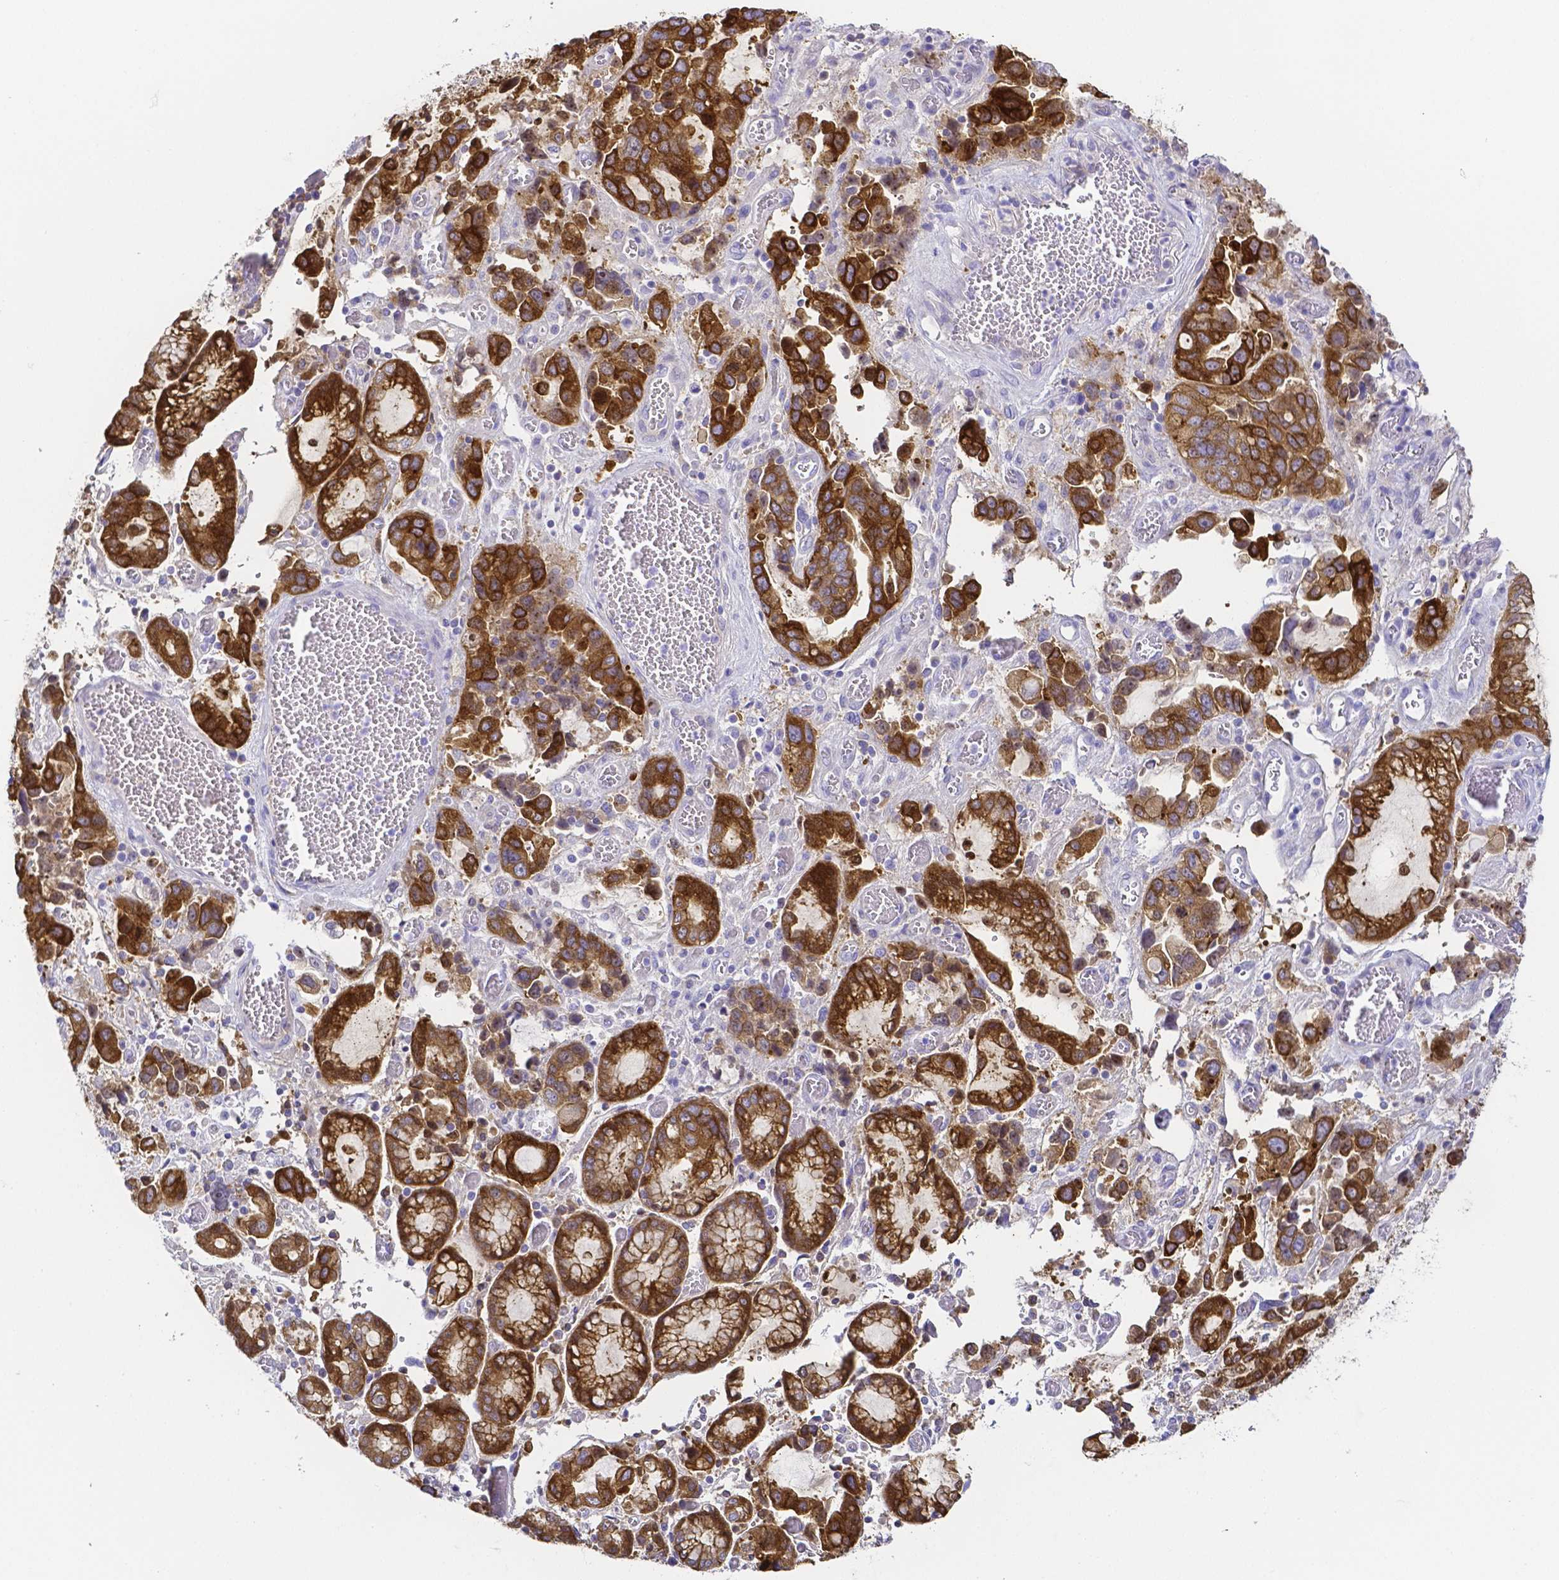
{"staining": {"intensity": "strong", "quantity": ">75%", "location": "cytoplasmic/membranous"}, "tissue": "stomach cancer", "cell_type": "Tumor cells", "image_type": "cancer", "snomed": [{"axis": "morphology", "description": "Adenocarcinoma, NOS"}, {"axis": "topography", "description": "Stomach, upper"}], "caption": "Protein staining reveals strong cytoplasmic/membranous staining in approximately >75% of tumor cells in stomach adenocarcinoma. (Brightfield microscopy of DAB IHC at high magnification).", "gene": "PKP3", "patient": {"sex": "female", "age": 81}}